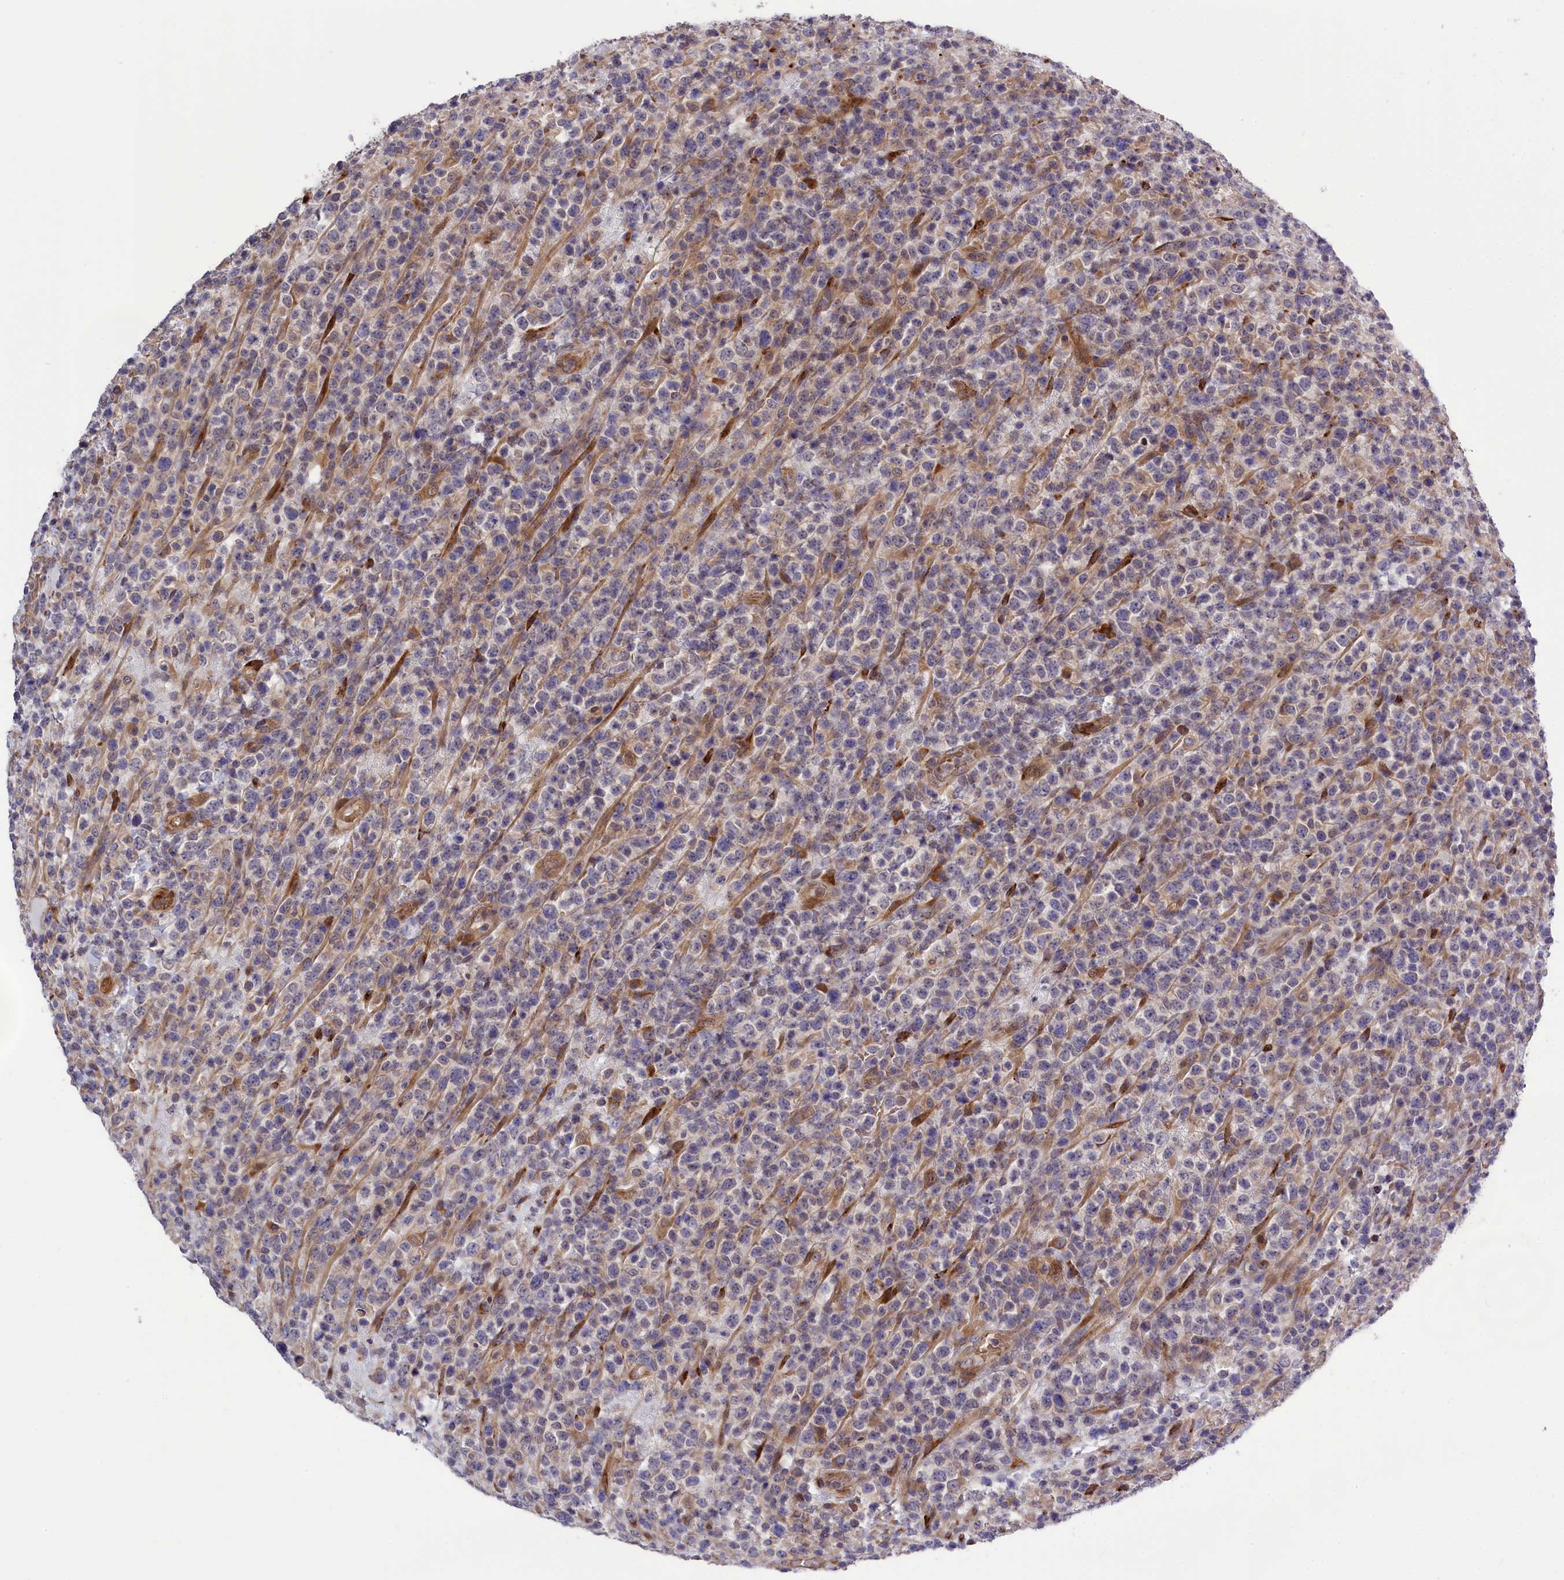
{"staining": {"intensity": "weak", "quantity": "<25%", "location": "cytoplasmic/membranous"}, "tissue": "lymphoma", "cell_type": "Tumor cells", "image_type": "cancer", "snomed": [{"axis": "morphology", "description": "Malignant lymphoma, non-Hodgkin's type, High grade"}, {"axis": "topography", "description": "Colon"}], "caption": "Tumor cells show no significant positivity in lymphoma. The staining was performed using DAB (3,3'-diaminobenzidine) to visualize the protein expression in brown, while the nuclei were stained in blue with hematoxylin (Magnification: 20x).", "gene": "DDX60L", "patient": {"sex": "female", "age": 53}}